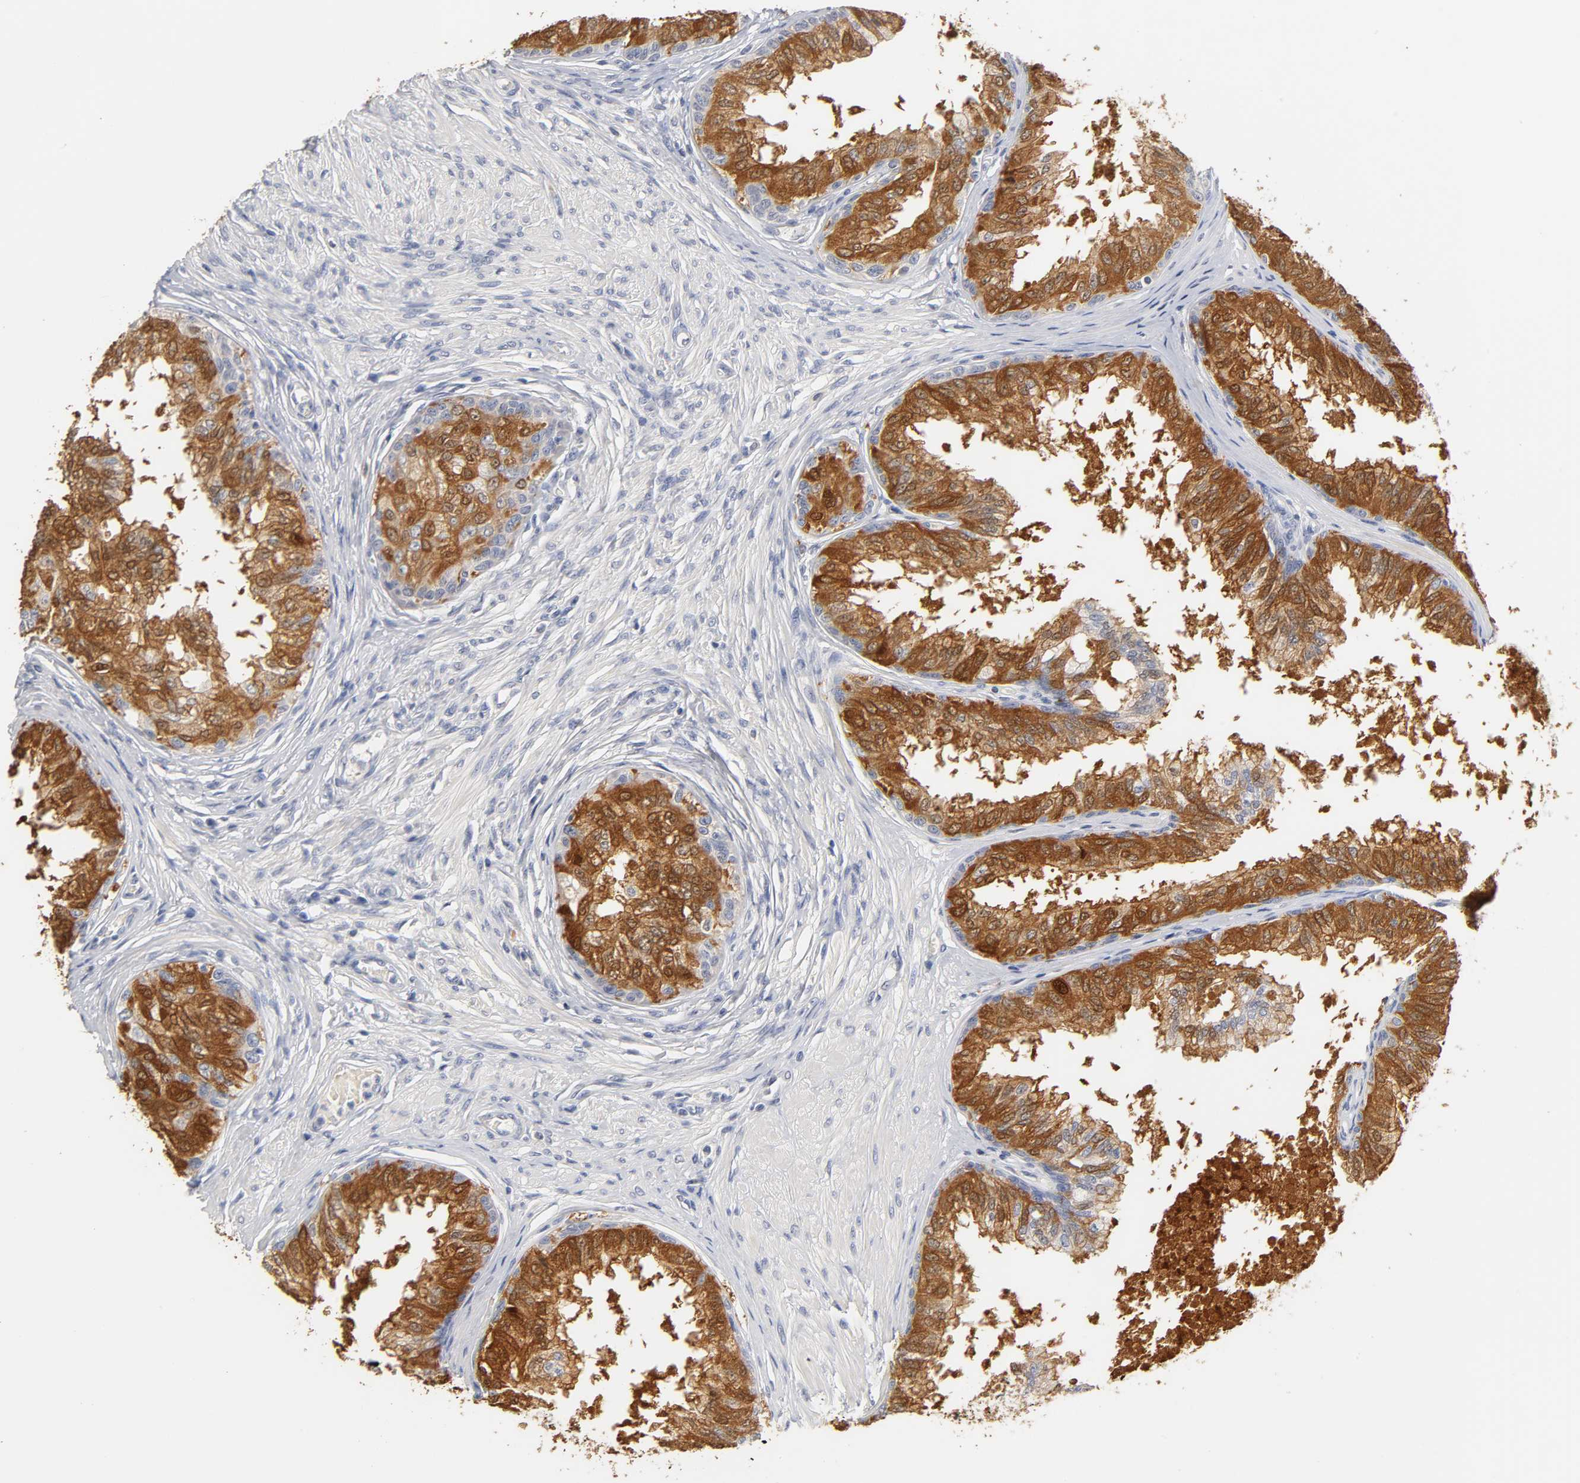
{"staining": {"intensity": "strong", "quantity": ">75%", "location": "cytoplasmic/membranous"}, "tissue": "prostate", "cell_type": "Glandular cells", "image_type": "normal", "snomed": [{"axis": "morphology", "description": "Normal tissue, NOS"}, {"axis": "topography", "description": "Prostate"}, {"axis": "topography", "description": "Seminal veicle"}], "caption": "About >75% of glandular cells in benign human prostate demonstrate strong cytoplasmic/membranous protein staining as visualized by brown immunohistochemical staining.", "gene": "OVOL1", "patient": {"sex": "male", "age": 60}}